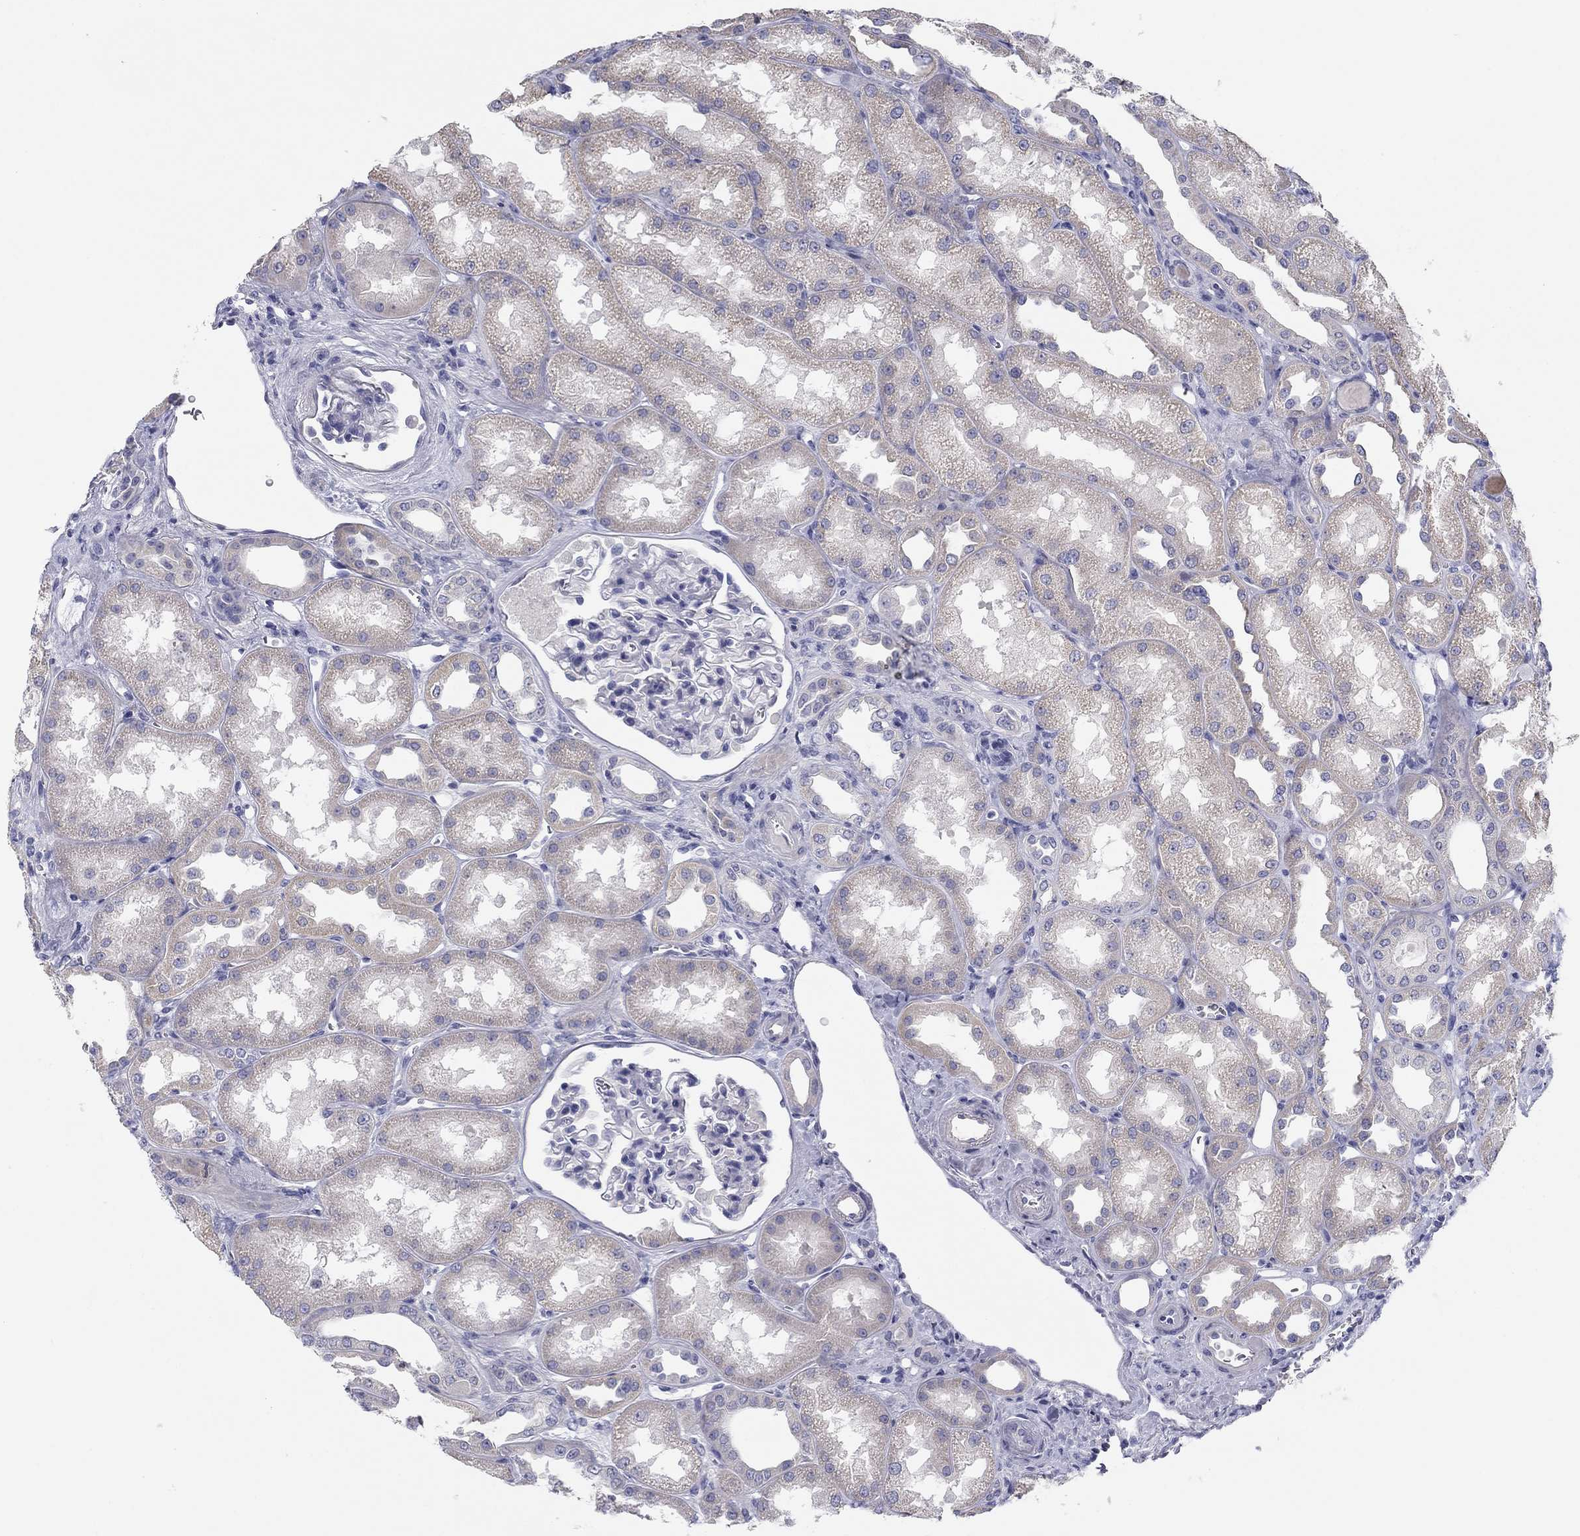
{"staining": {"intensity": "negative", "quantity": "none", "location": "none"}, "tissue": "kidney", "cell_type": "Cells in glomeruli", "image_type": "normal", "snomed": [{"axis": "morphology", "description": "Normal tissue, NOS"}, {"axis": "topography", "description": "Kidney"}], "caption": "Immunohistochemistry (IHC) of benign human kidney exhibits no positivity in cells in glomeruli. Nuclei are stained in blue.", "gene": "SEPTIN3", "patient": {"sex": "male", "age": 61}}